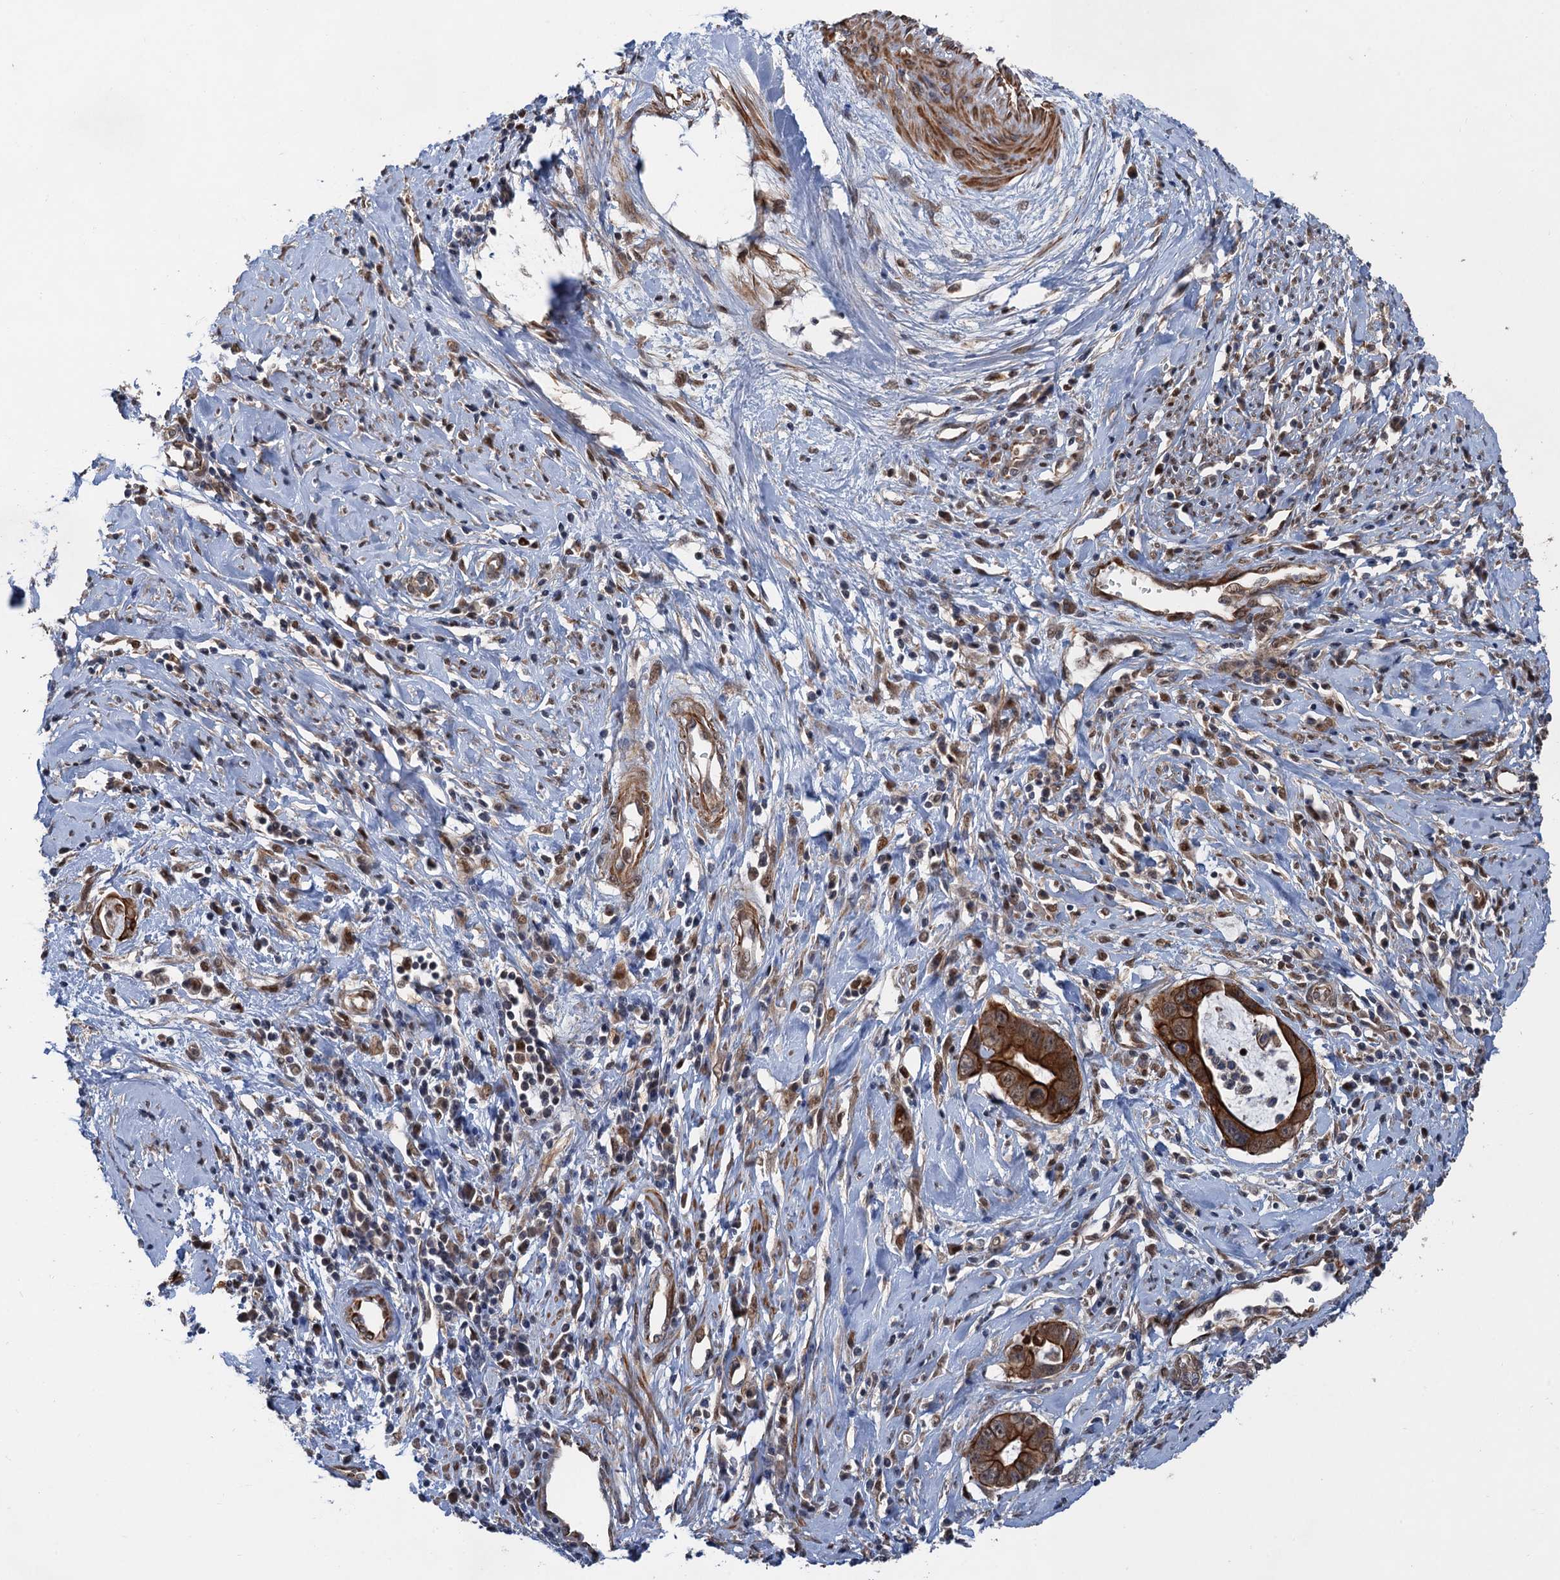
{"staining": {"intensity": "strong", "quantity": ">75%", "location": "cytoplasmic/membranous"}, "tissue": "cervical cancer", "cell_type": "Tumor cells", "image_type": "cancer", "snomed": [{"axis": "morphology", "description": "Adenocarcinoma, NOS"}, {"axis": "topography", "description": "Cervix"}], "caption": "A high-resolution histopathology image shows immunohistochemistry (IHC) staining of cervical adenocarcinoma, which displays strong cytoplasmic/membranous staining in approximately >75% of tumor cells.", "gene": "TTC31", "patient": {"sex": "female", "age": 44}}